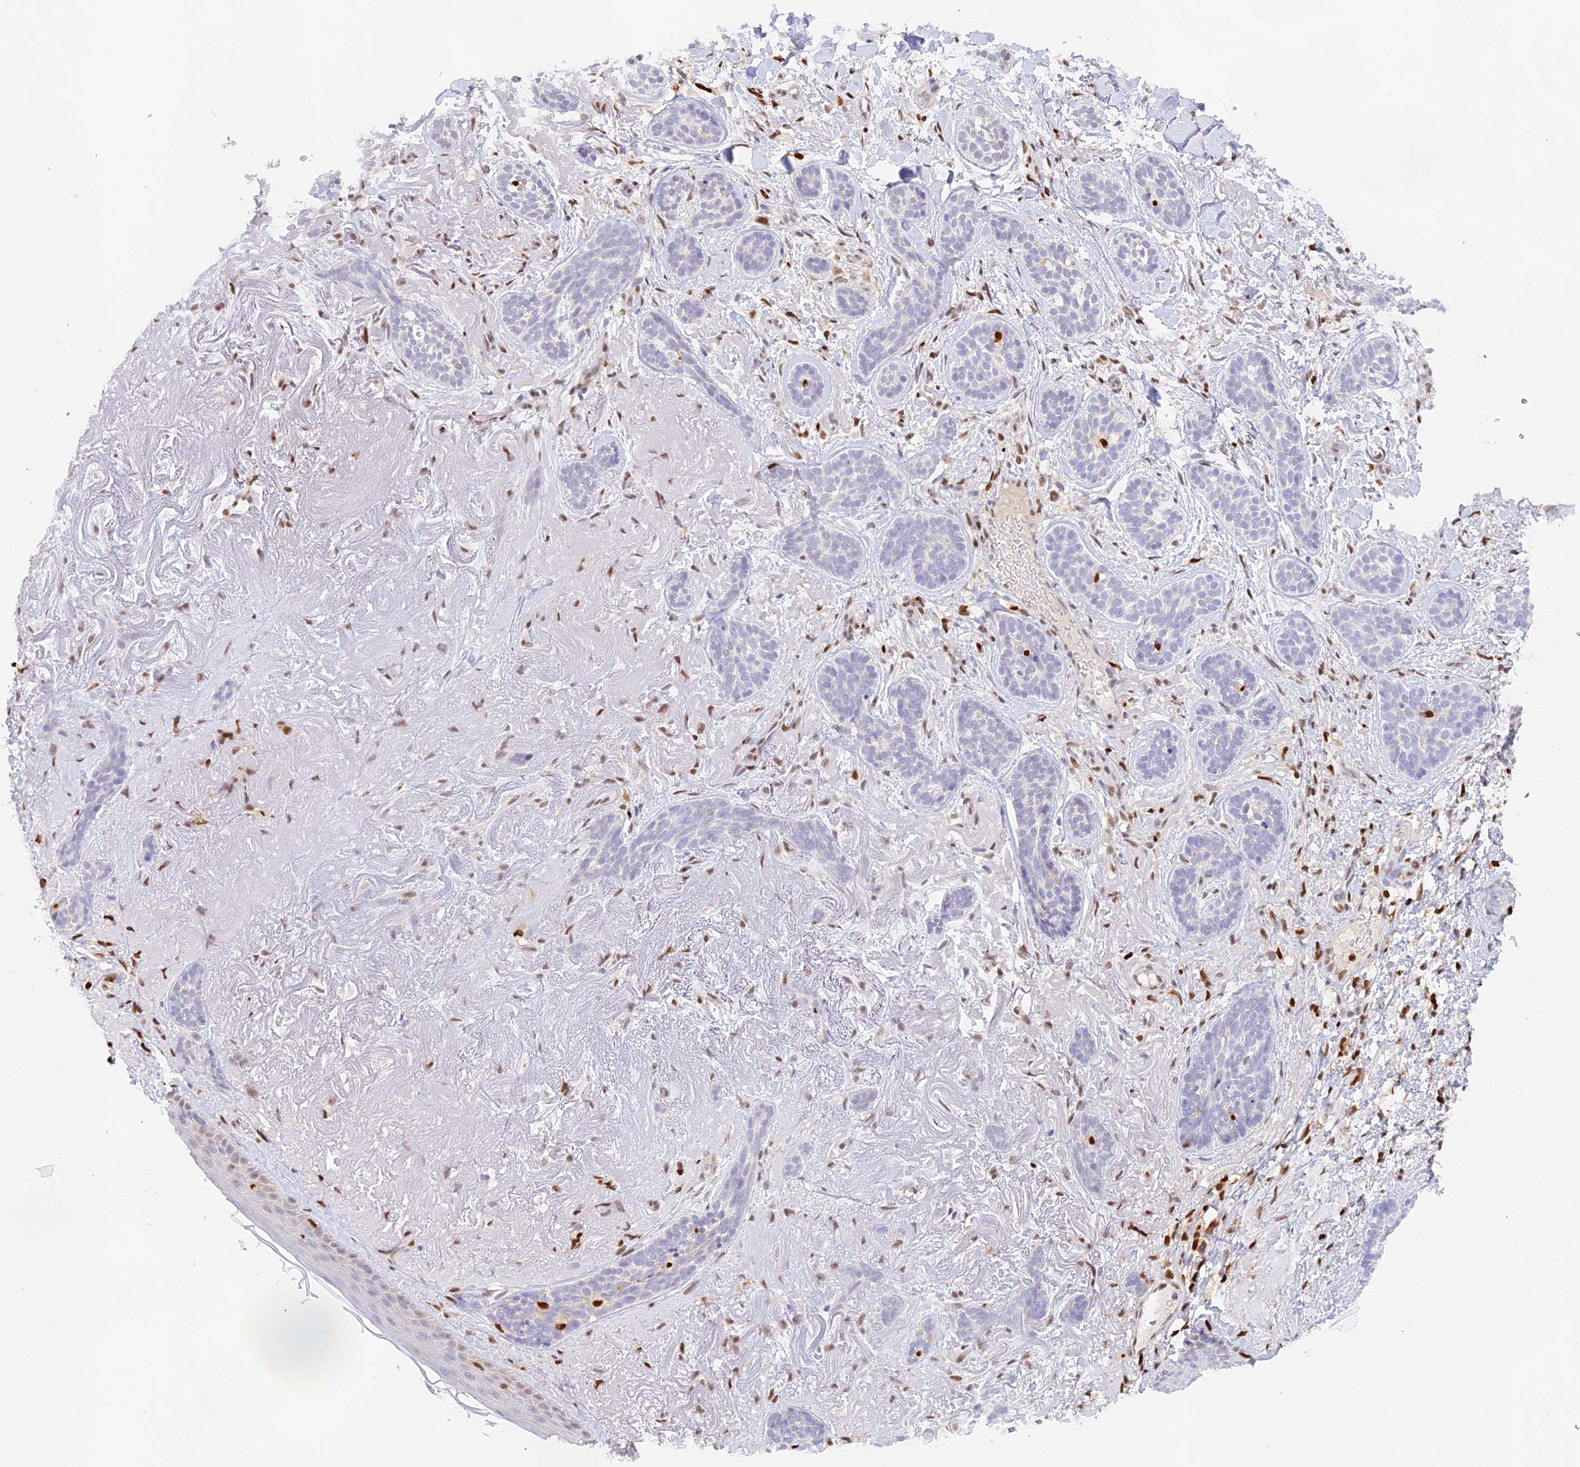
{"staining": {"intensity": "negative", "quantity": "none", "location": "none"}, "tissue": "skin cancer", "cell_type": "Tumor cells", "image_type": "cancer", "snomed": [{"axis": "morphology", "description": "Basal cell carcinoma"}, {"axis": "topography", "description": "Skin"}], "caption": "This photomicrograph is of basal cell carcinoma (skin) stained with immunohistochemistry to label a protein in brown with the nuclei are counter-stained blue. There is no positivity in tumor cells.", "gene": "DENND1C", "patient": {"sex": "male", "age": 71}}